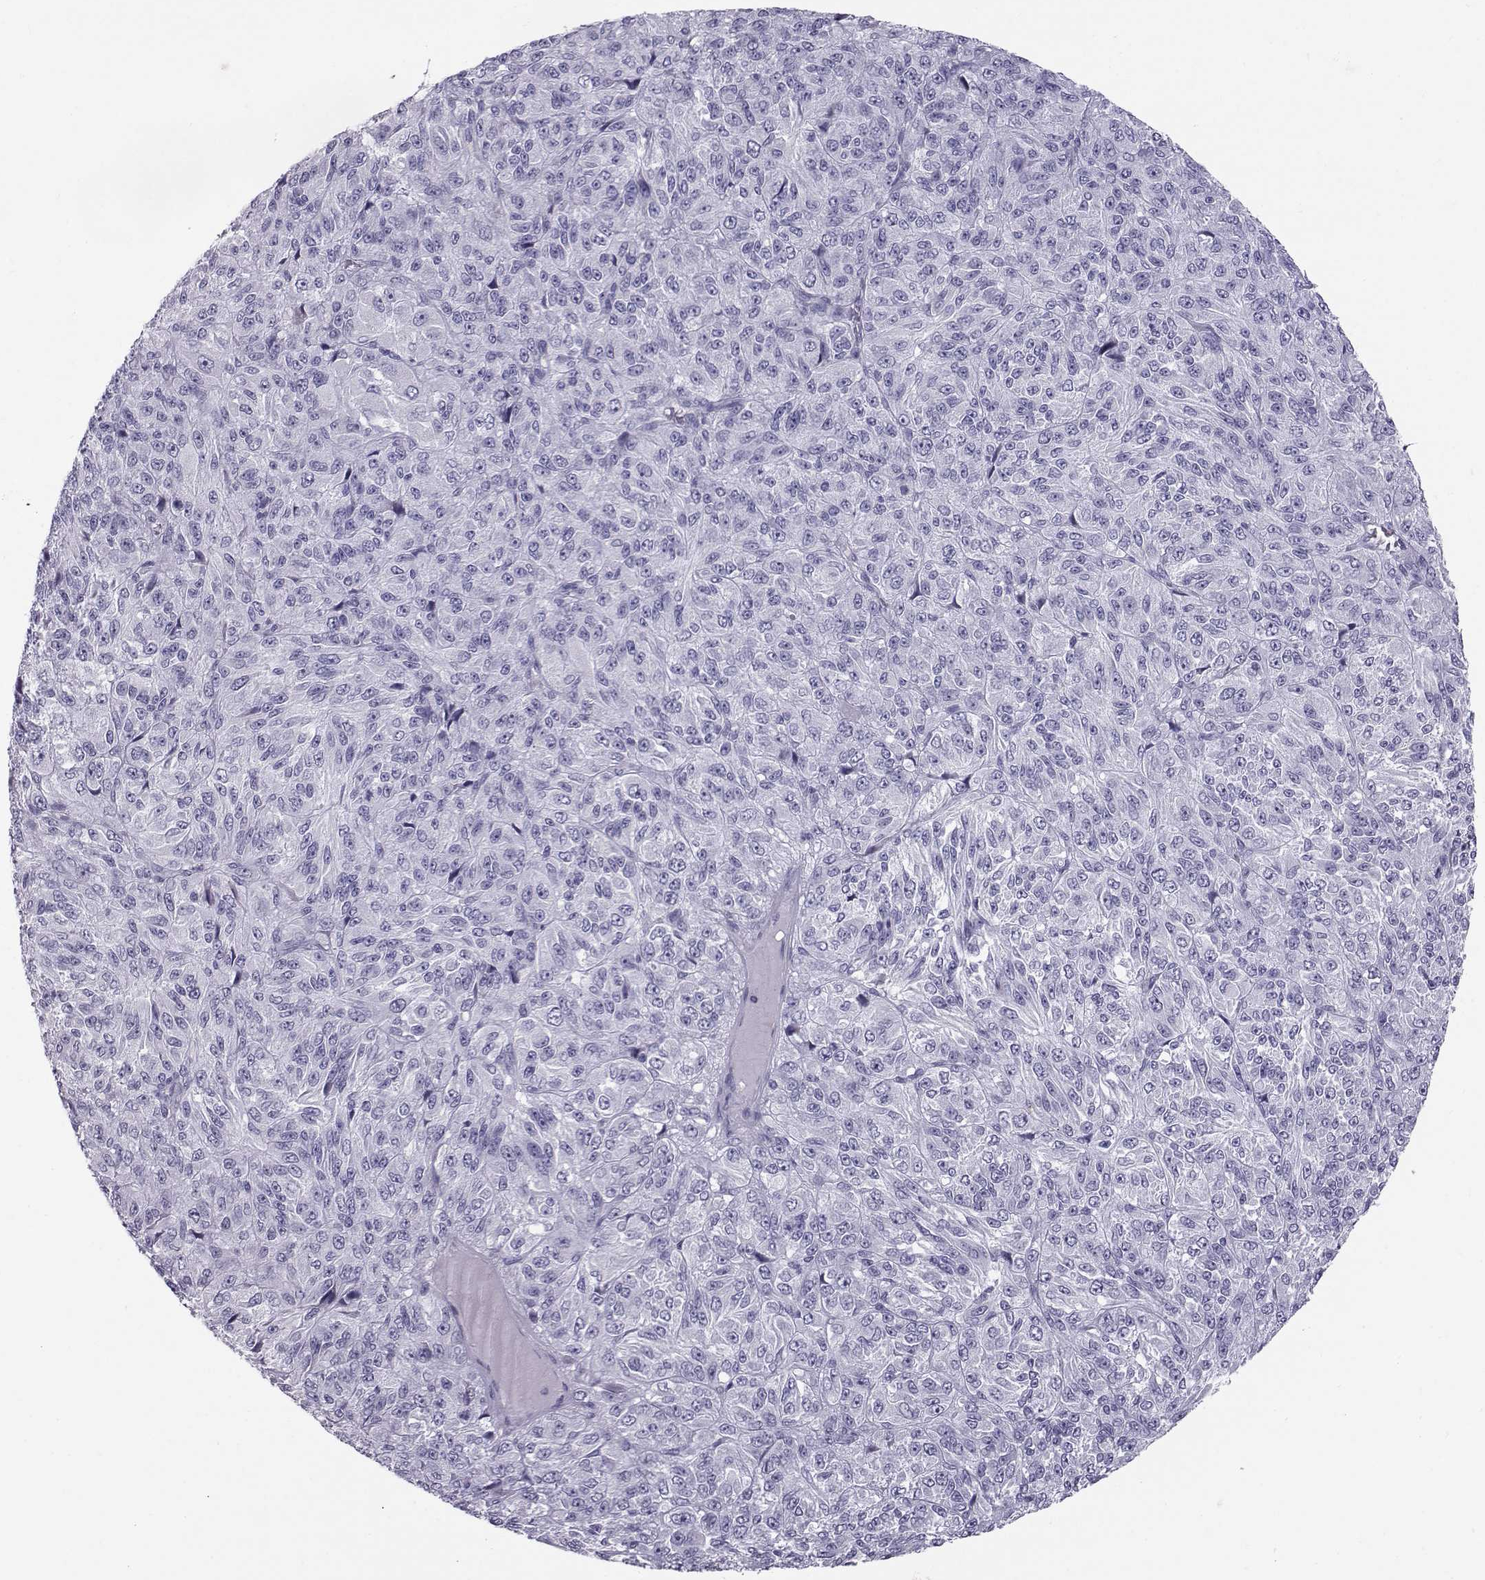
{"staining": {"intensity": "negative", "quantity": "none", "location": "none"}, "tissue": "melanoma", "cell_type": "Tumor cells", "image_type": "cancer", "snomed": [{"axis": "morphology", "description": "Malignant melanoma, Metastatic site"}, {"axis": "topography", "description": "Brain"}], "caption": "The histopathology image displays no staining of tumor cells in melanoma.", "gene": "DMRT3", "patient": {"sex": "female", "age": 56}}